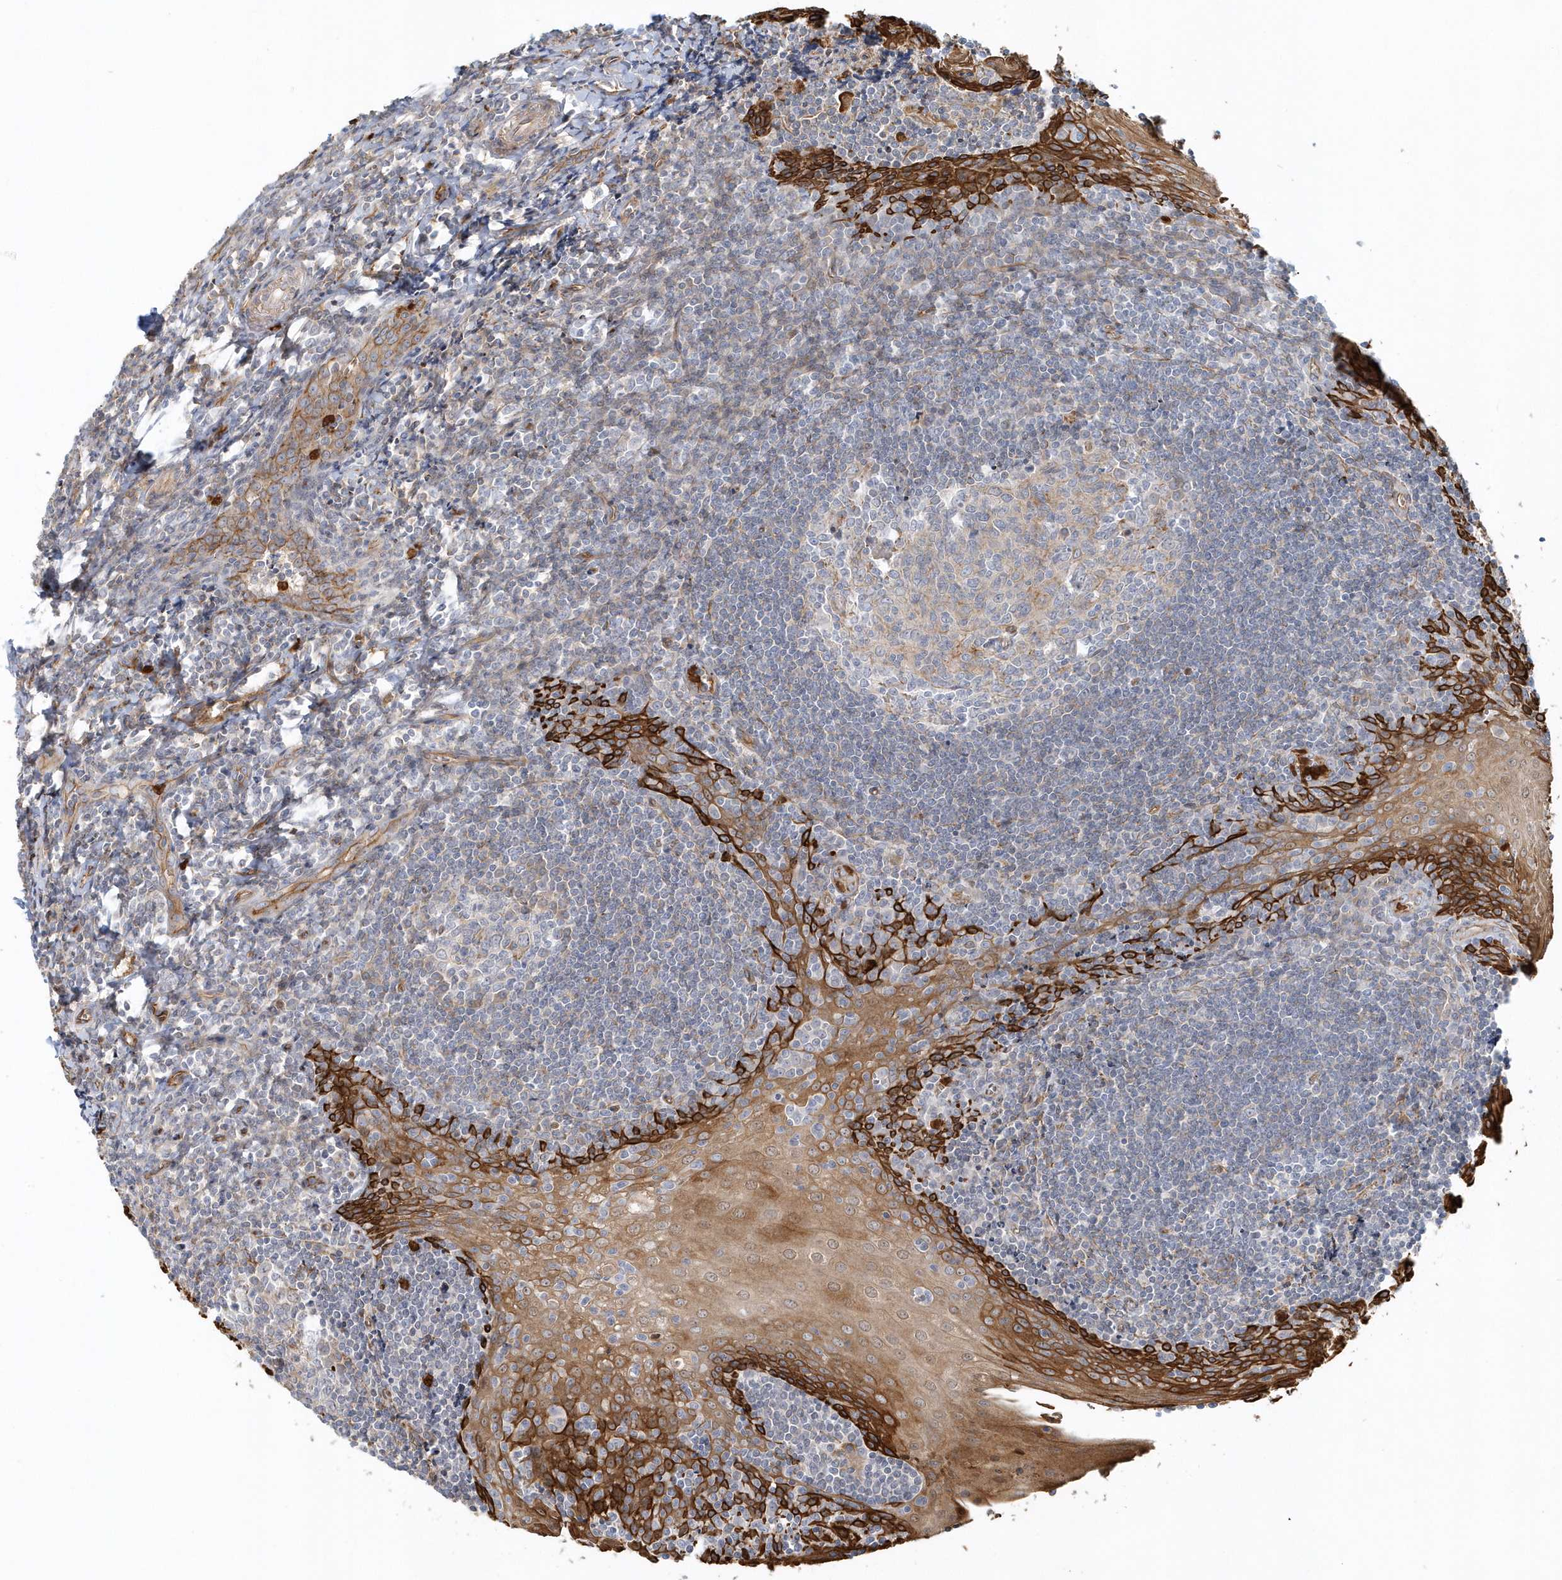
{"staining": {"intensity": "weak", "quantity": "<25%", "location": "cytoplasmic/membranous"}, "tissue": "tonsil", "cell_type": "Germinal center cells", "image_type": "normal", "snomed": [{"axis": "morphology", "description": "Normal tissue, NOS"}, {"axis": "topography", "description": "Tonsil"}], "caption": "This is an immunohistochemistry photomicrograph of unremarkable human tonsil. There is no staining in germinal center cells.", "gene": "DNAH1", "patient": {"sex": "male", "age": 27}}